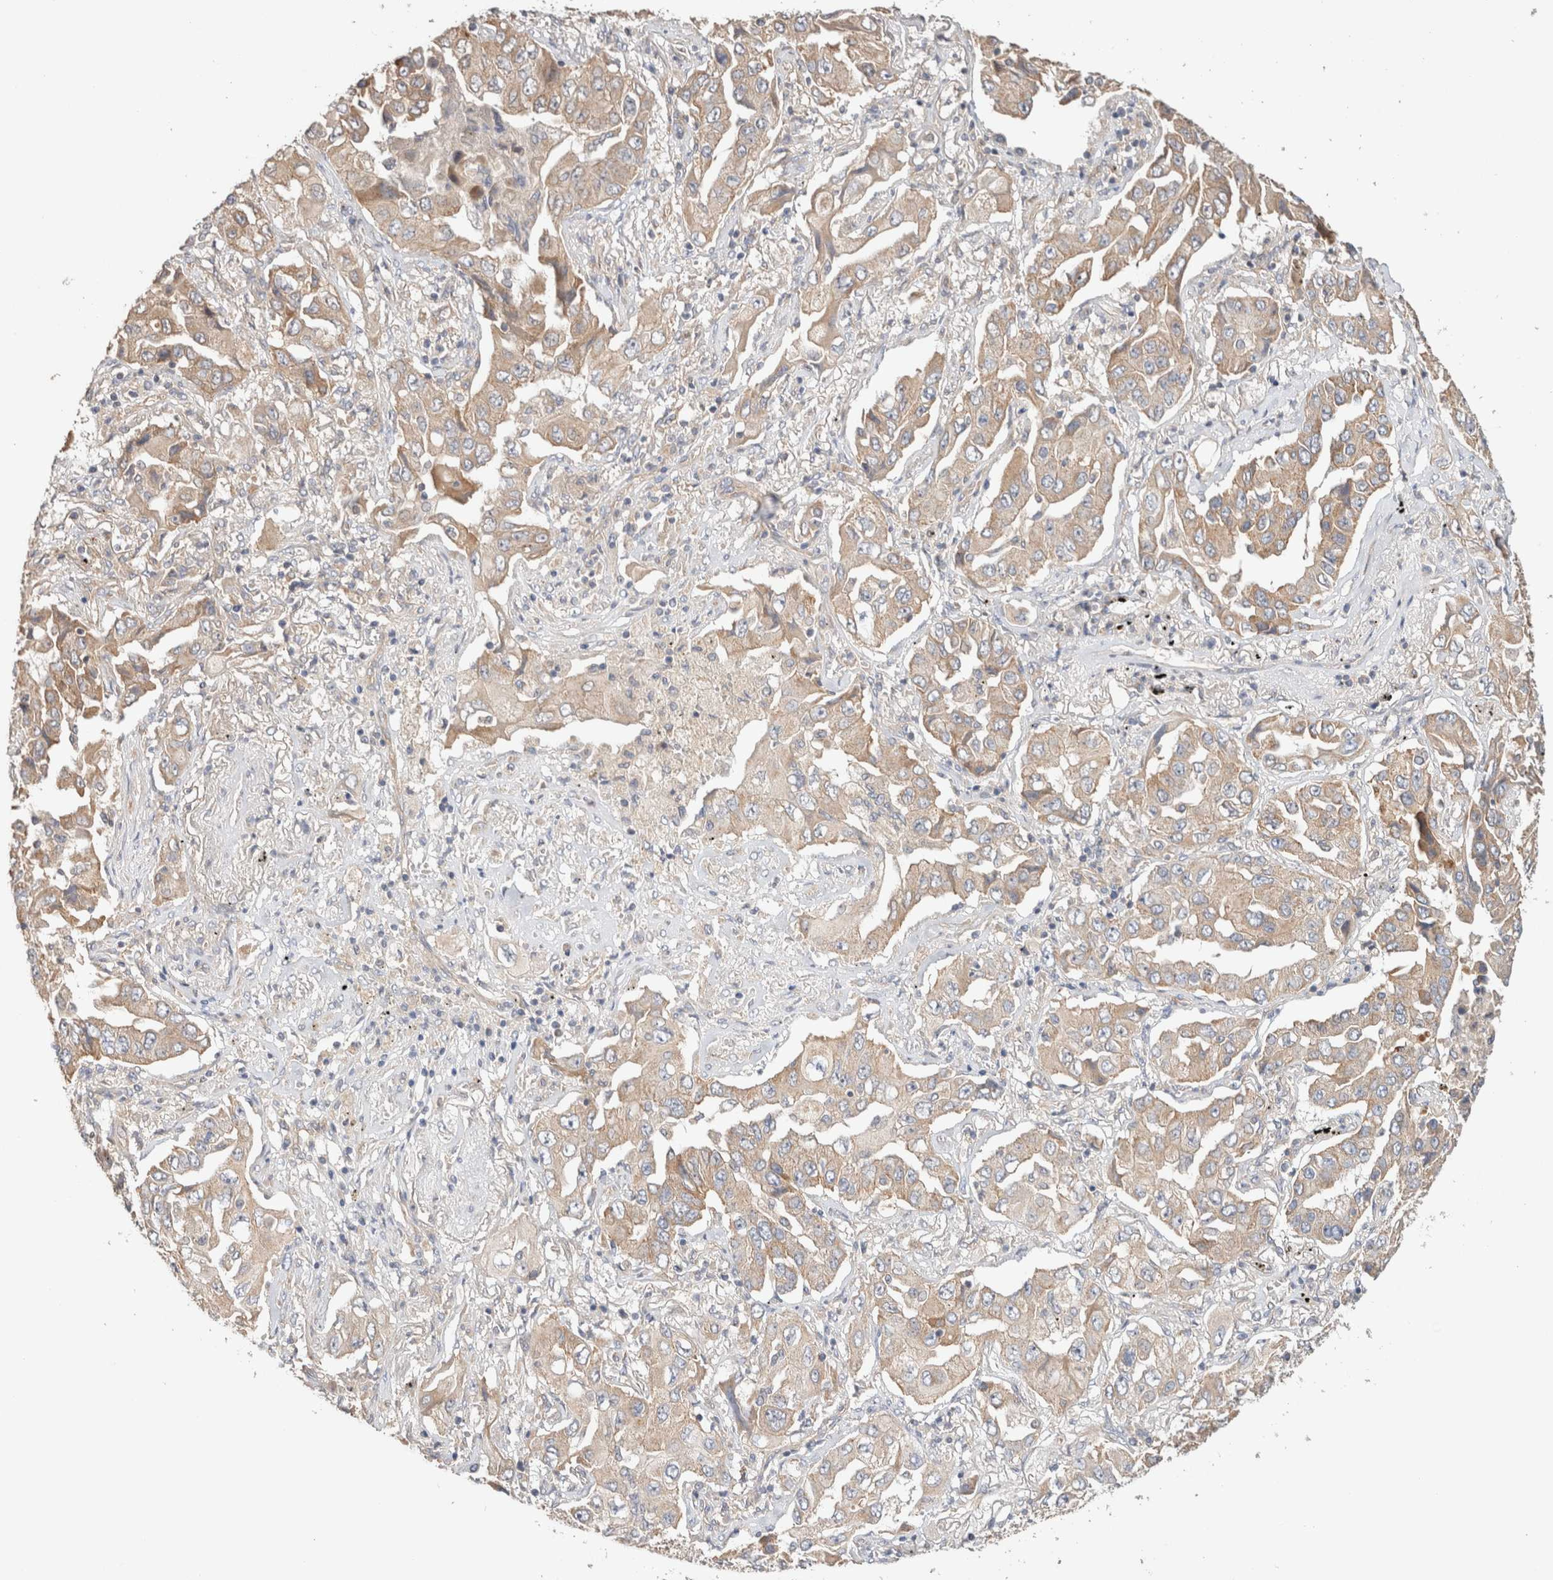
{"staining": {"intensity": "weak", "quantity": ">75%", "location": "cytoplasmic/membranous"}, "tissue": "lung cancer", "cell_type": "Tumor cells", "image_type": "cancer", "snomed": [{"axis": "morphology", "description": "Adenocarcinoma, NOS"}, {"axis": "topography", "description": "Lung"}], "caption": "High-power microscopy captured an IHC histopathology image of adenocarcinoma (lung), revealing weak cytoplasmic/membranous expression in about >75% of tumor cells. (Stains: DAB in brown, nuclei in blue, Microscopy: brightfield microscopy at high magnification).", "gene": "B3GNTL1", "patient": {"sex": "female", "age": 65}}